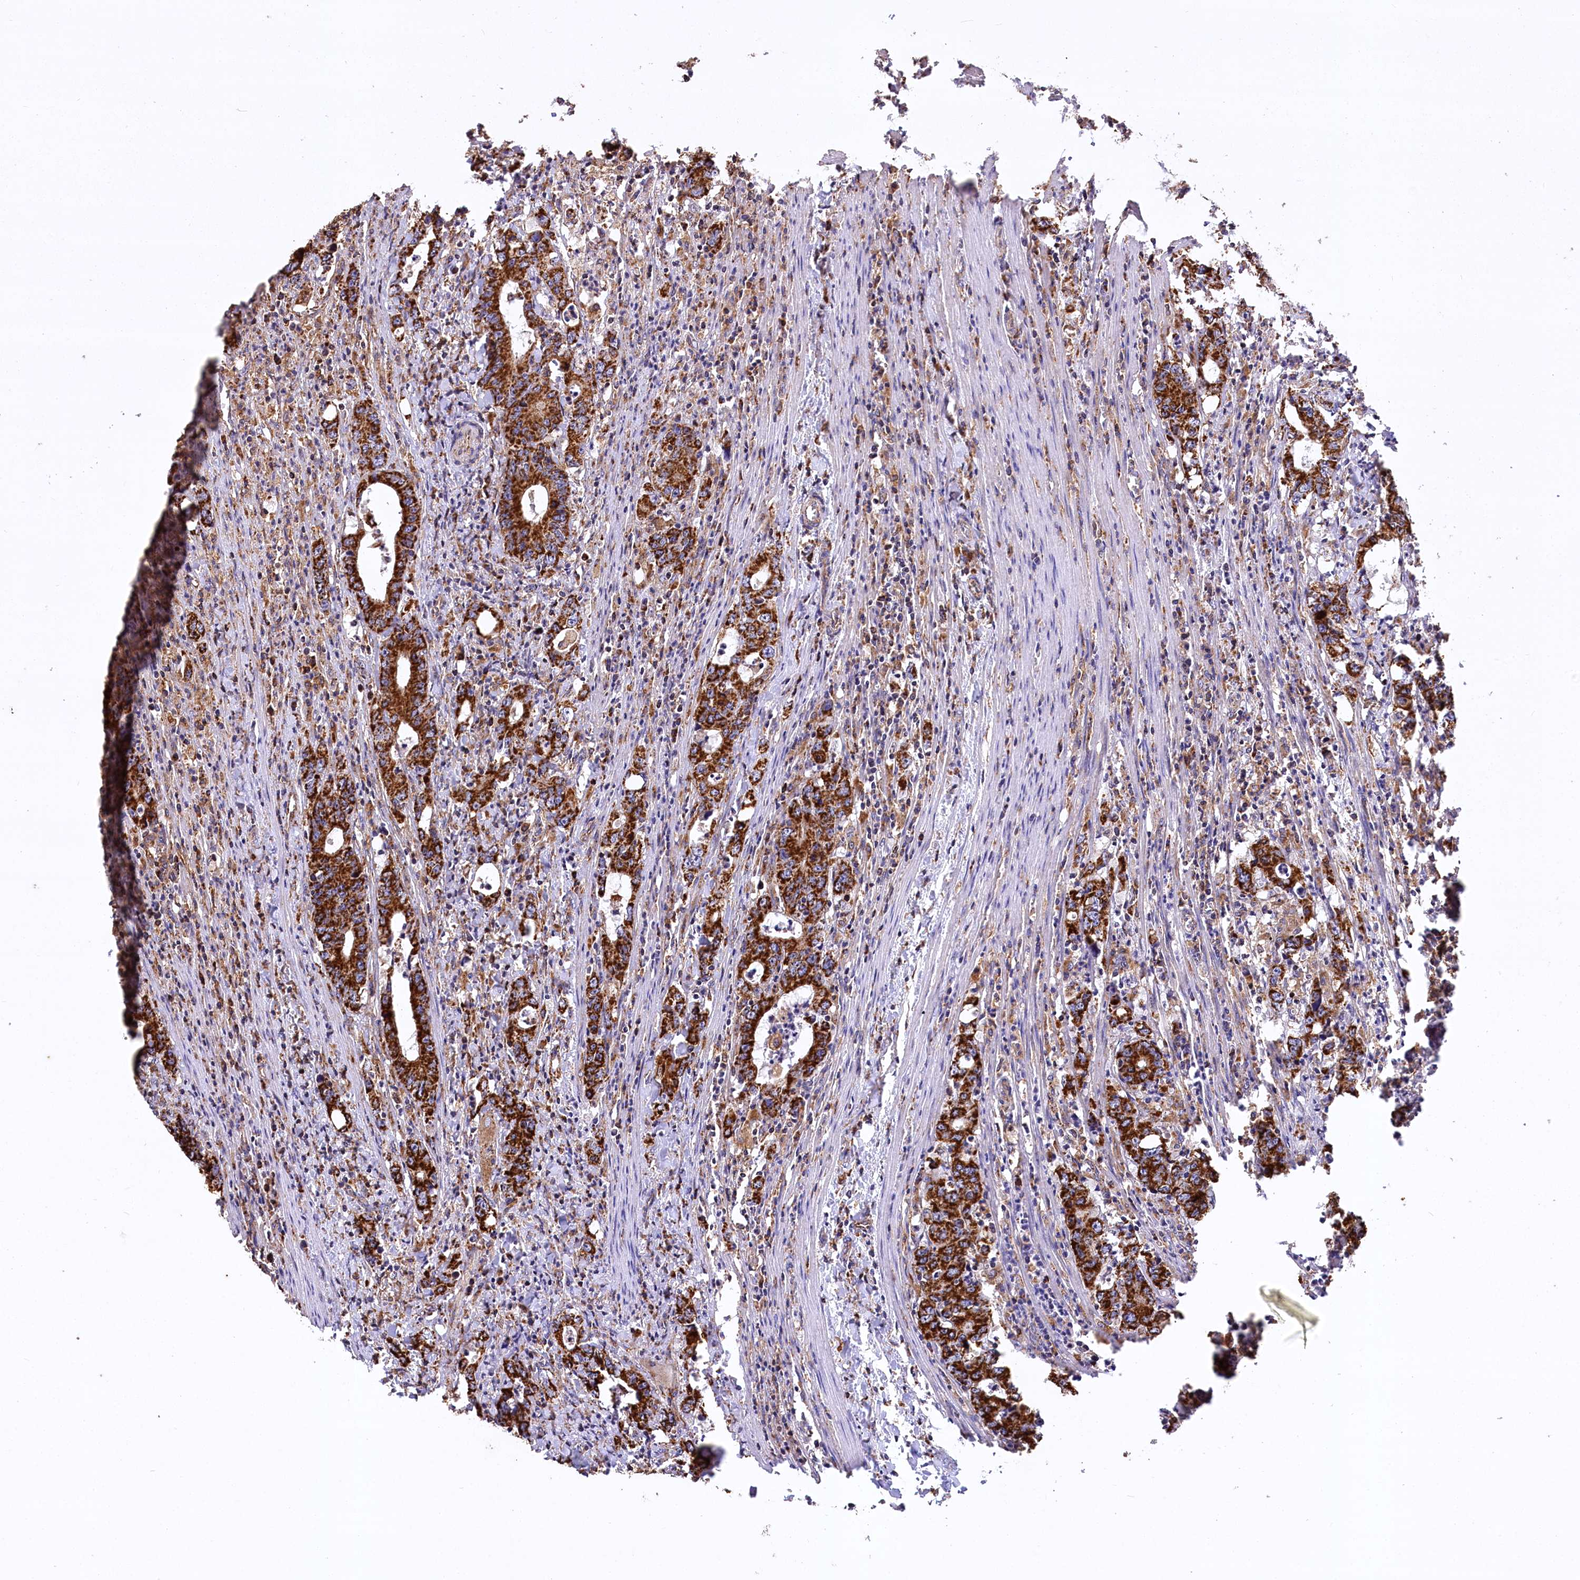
{"staining": {"intensity": "strong", "quantity": ">75%", "location": "cytoplasmic/membranous"}, "tissue": "colorectal cancer", "cell_type": "Tumor cells", "image_type": "cancer", "snomed": [{"axis": "morphology", "description": "Adenocarcinoma, NOS"}, {"axis": "topography", "description": "Colon"}], "caption": "High-power microscopy captured an immunohistochemistry (IHC) micrograph of colorectal cancer, revealing strong cytoplasmic/membranous staining in about >75% of tumor cells.", "gene": "CARD19", "patient": {"sex": "female", "age": 75}}